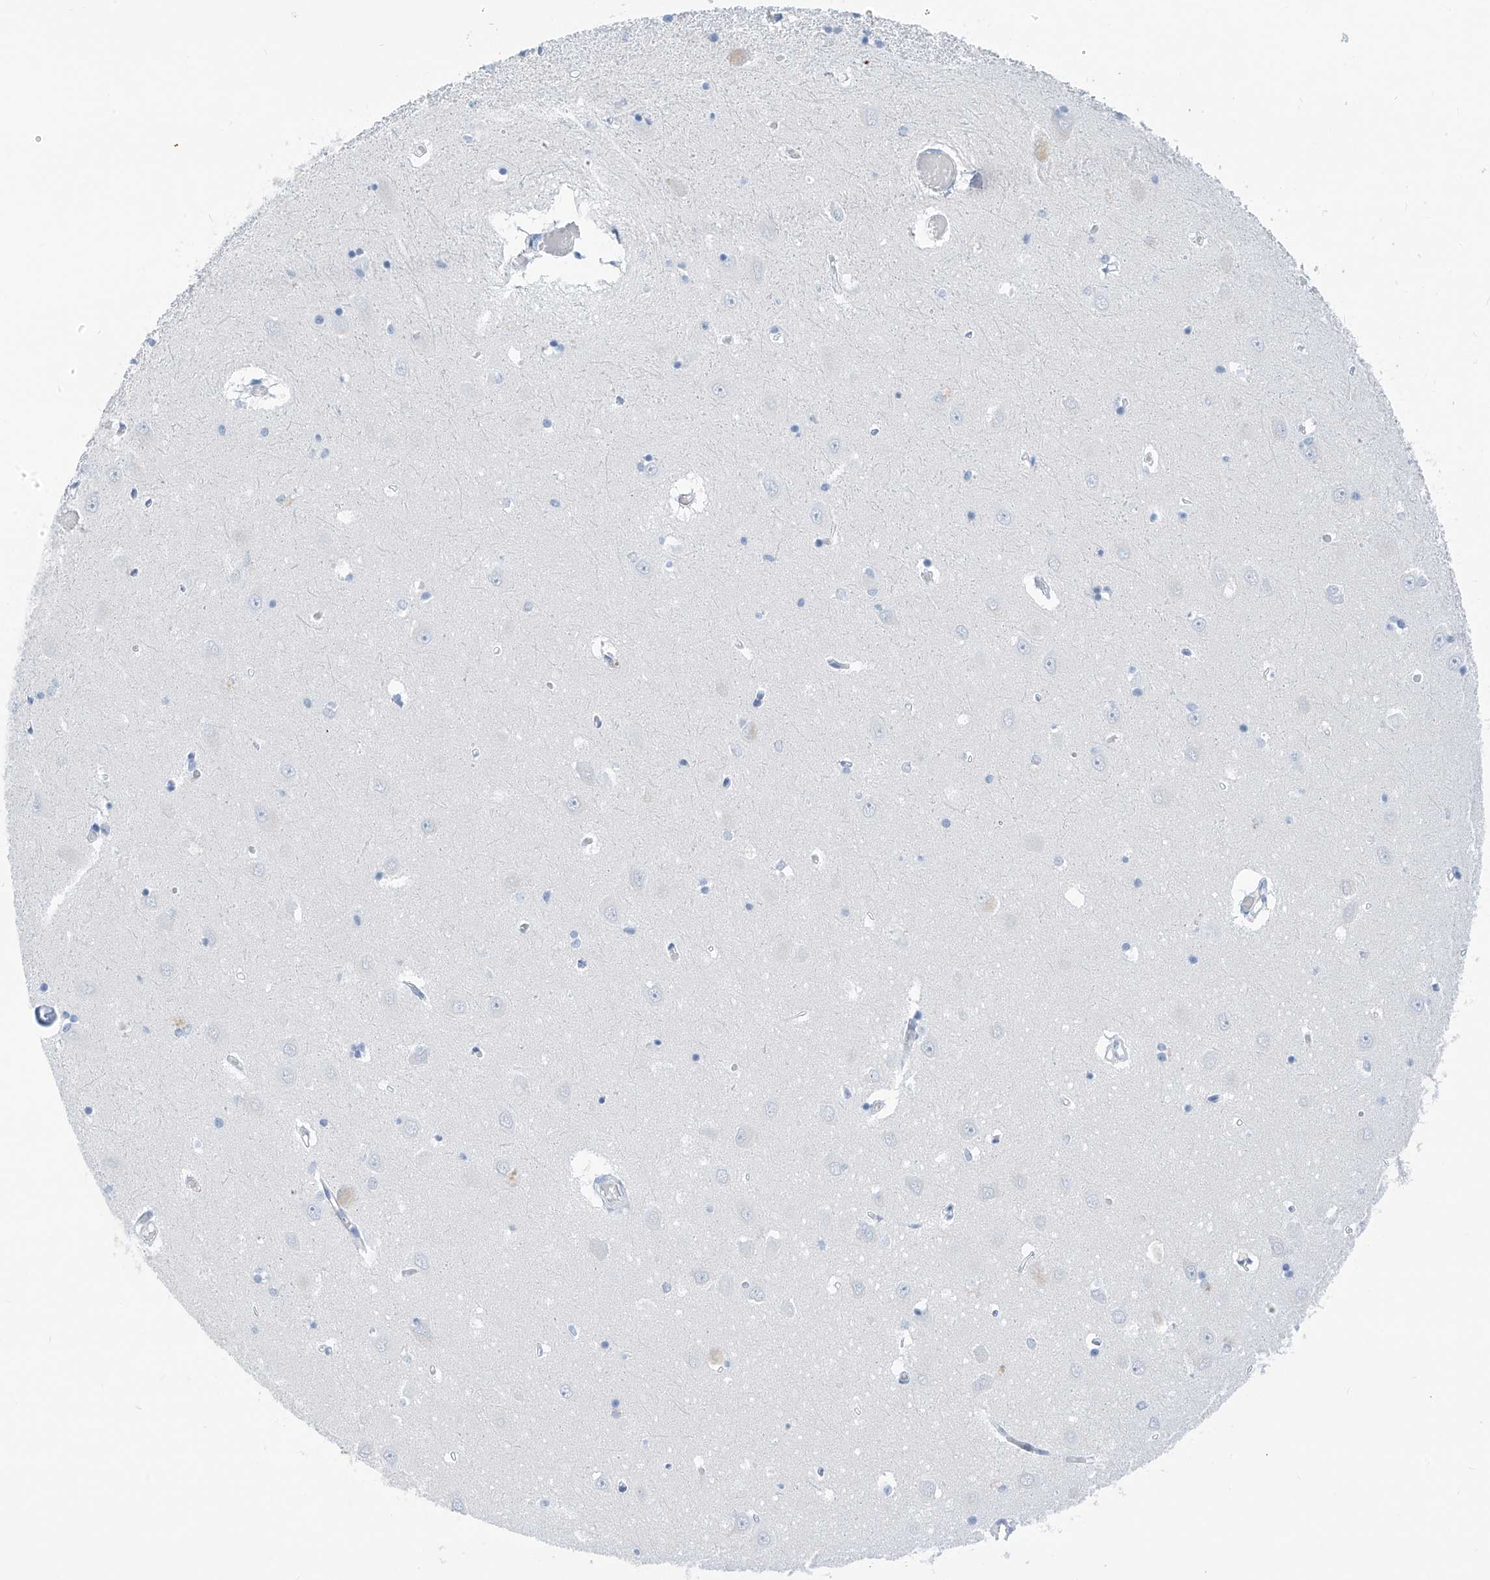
{"staining": {"intensity": "negative", "quantity": "none", "location": "none"}, "tissue": "hippocampus", "cell_type": "Glial cells", "image_type": "normal", "snomed": [{"axis": "morphology", "description": "Normal tissue, NOS"}, {"axis": "topography", "description": "Hippocampus"}], "caption": "A micrograph of human hippocampus is negative for staining in glial cells.", "gene": "SGO2", "patient": {"sex": "male", "age": 70}}